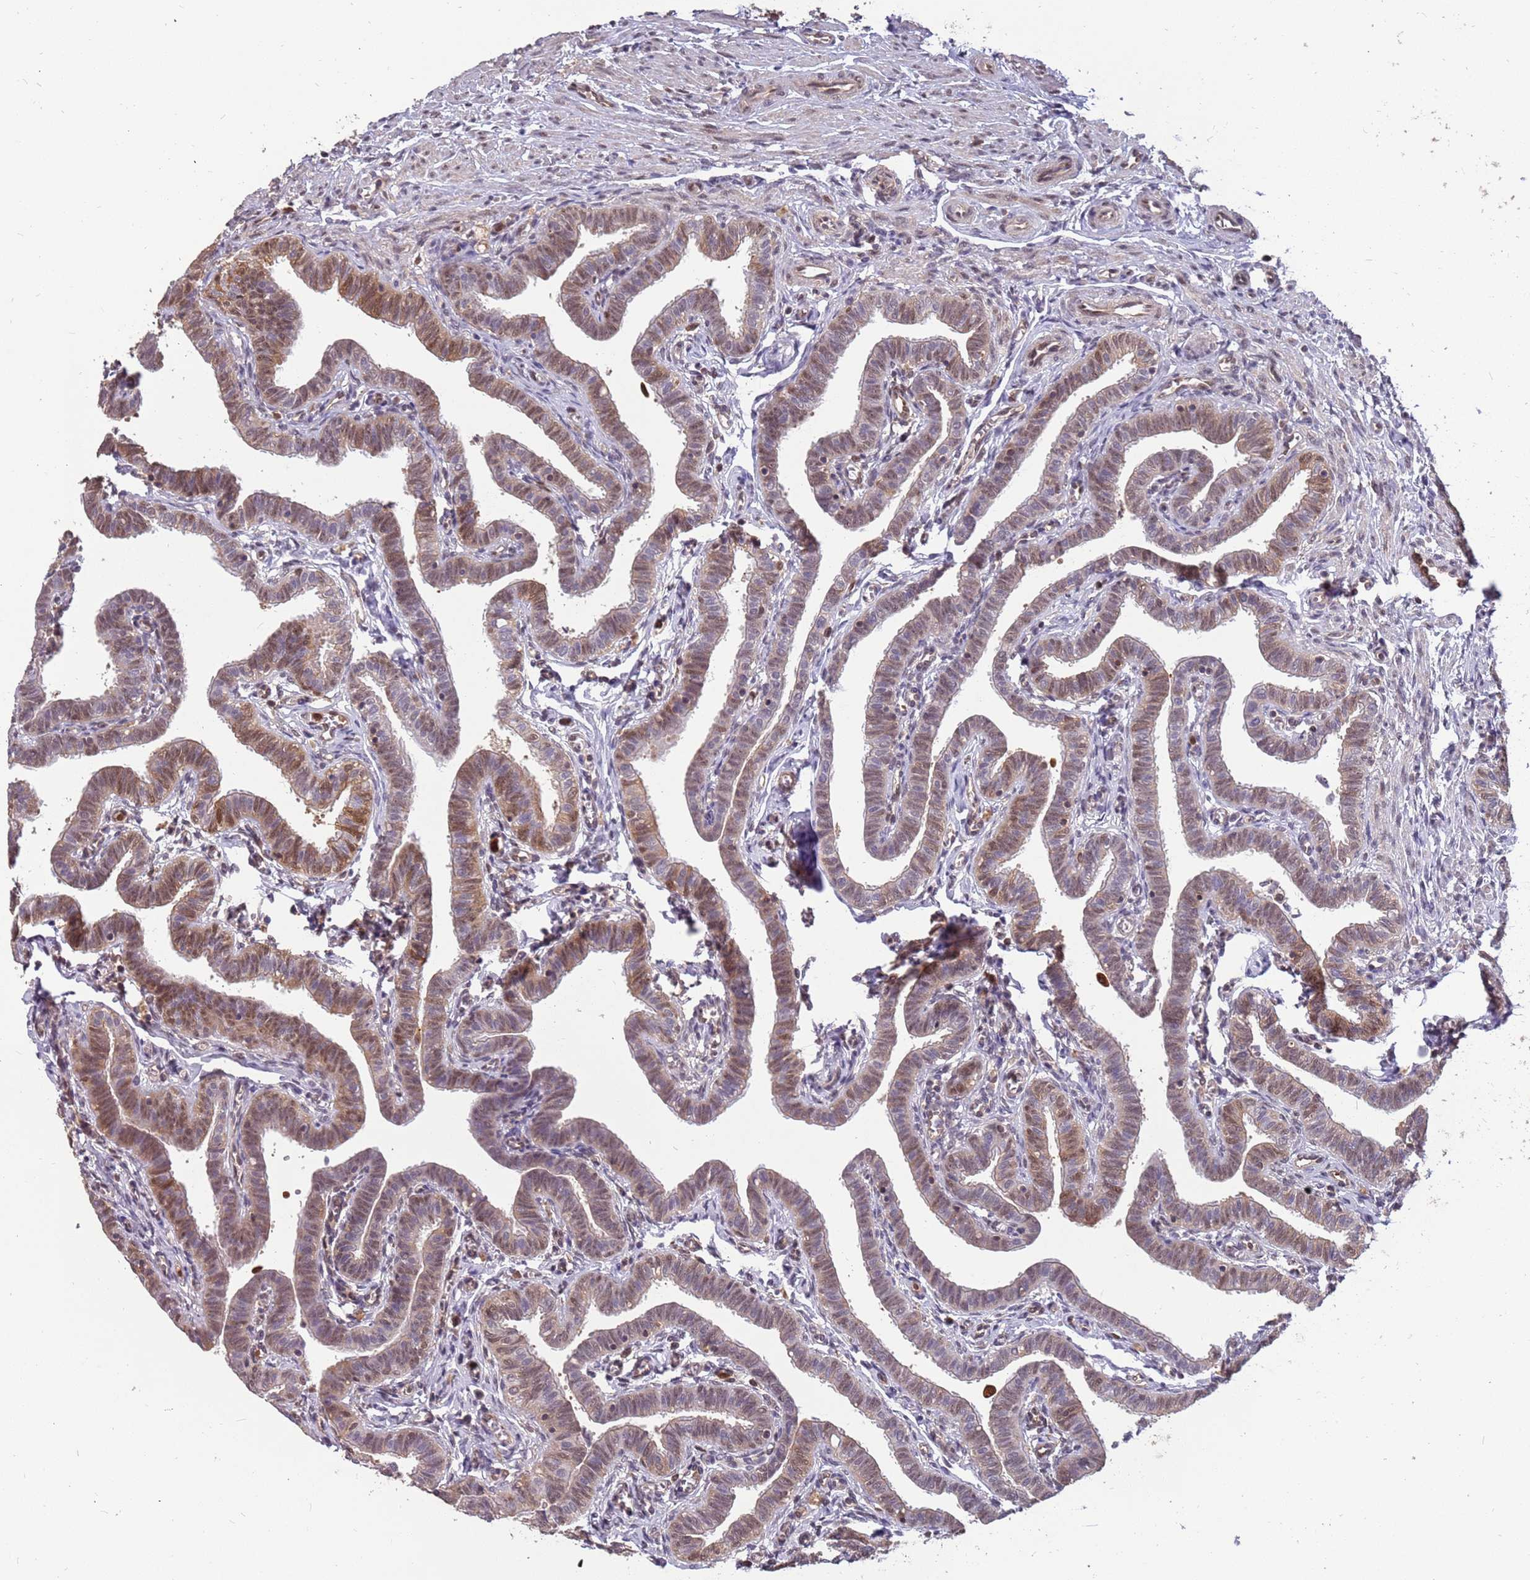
{"staining": {"intensity": "moderate", "quantity": ">75%", "location": "cytoplasmic/membranous,nuclear"}, "tissue": "fallopian tube", "cell_type": "Glandular cells", "image_type": "normal", "snomed": [{"axis": "morphology", "description": "Normal tissue, NOS"}, {"axis": "topography", "description": "Fallopian tube"}], "caption": "Moderate cytoplasmic/membranous,nuclear expression for a protein is identified in about >75% of glandular cells of benign fallopian tube using immunohistochemistry (IHC).", "gene": "GBP2", "patient": {"sex": "female", "age": 36}}